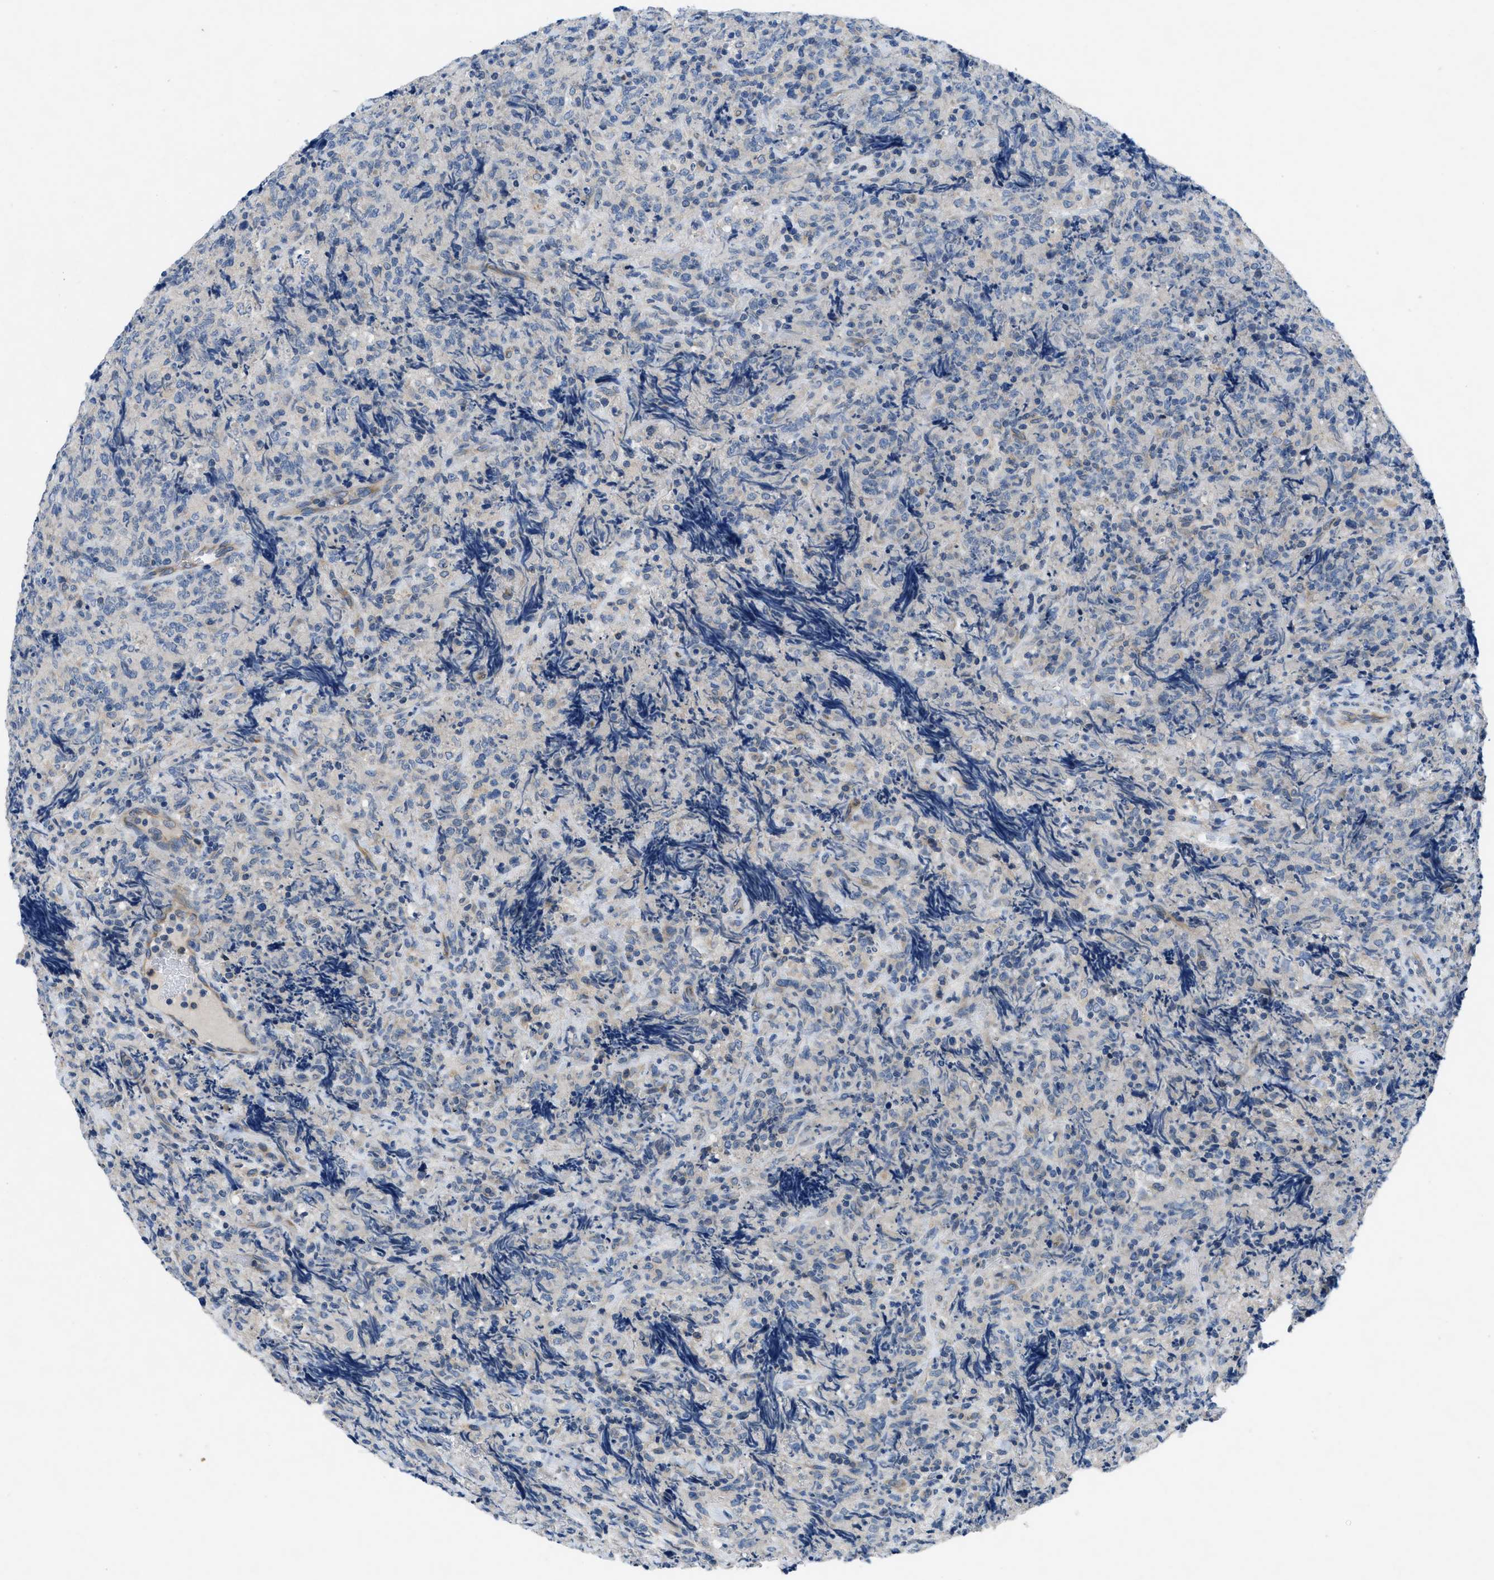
{"staining": {"intensity": "negative", "quantity": "none", "location": "none"}, "tissue": "lymphoma", "cell_type": "Tumor cells", "image_type": "cancer", "snomed": [{"axis": "morphology", "description": "Malignant lymphoma, non-Hodgkin's type, High grade"}, {"axis": "topography", "description": "Tonsil"}], "caption": "Human malignant lymphoma, non-Hodgkin's type (high-grade) stained for a protein using immunohistochemistry (IHC) demonstrates no staining in tumor cells.", "gene": "PGR", "patient": {"sex": "female", "age": 36}}